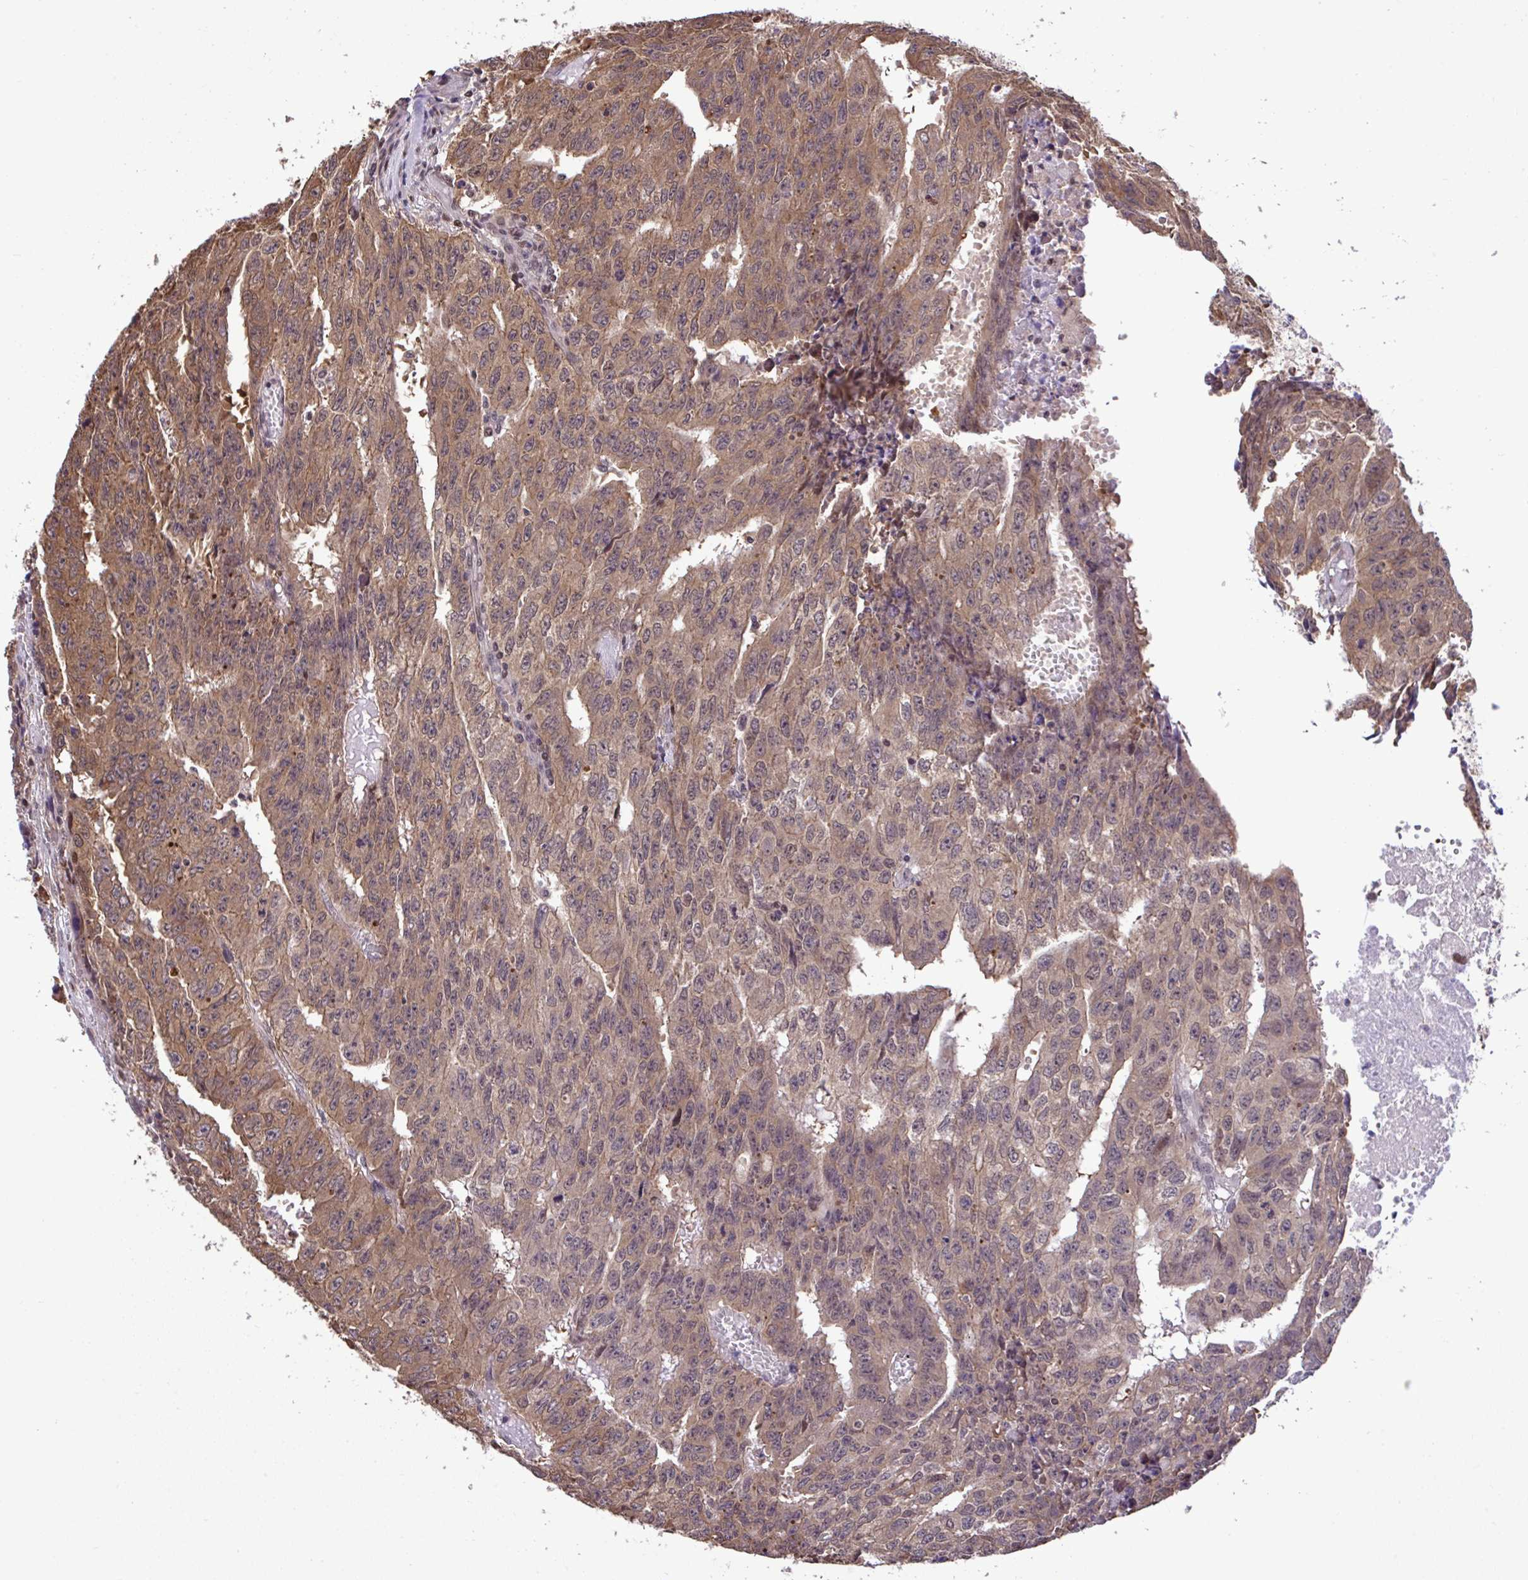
{"staining": {"intensity": "moderate", "quantity": ">75%", "location": "cytoplasmic/membranous"}, "tissue": "testis cancer", "cell_type": "Tumor cells", "image_type": "cancer", "snomed": [{"axis": "morphology", "description": "Carcinoma, Embryonal, NOS"}, {"axis": "morphology", "description": "Teratoma, malignant, NOS"}, {"axis": "topography", "description": "Testis"}], "caption": "Immunohistochemistry (IHC) image of human testis embryonal carcinoma stained for a protein (brown), which displays medium levels of moderate cytoplasmic/membranous positivity in approximately >75% of tumor cells.", "gene": "GLIS3", "patient": {"sex": "male", "age": 24}}